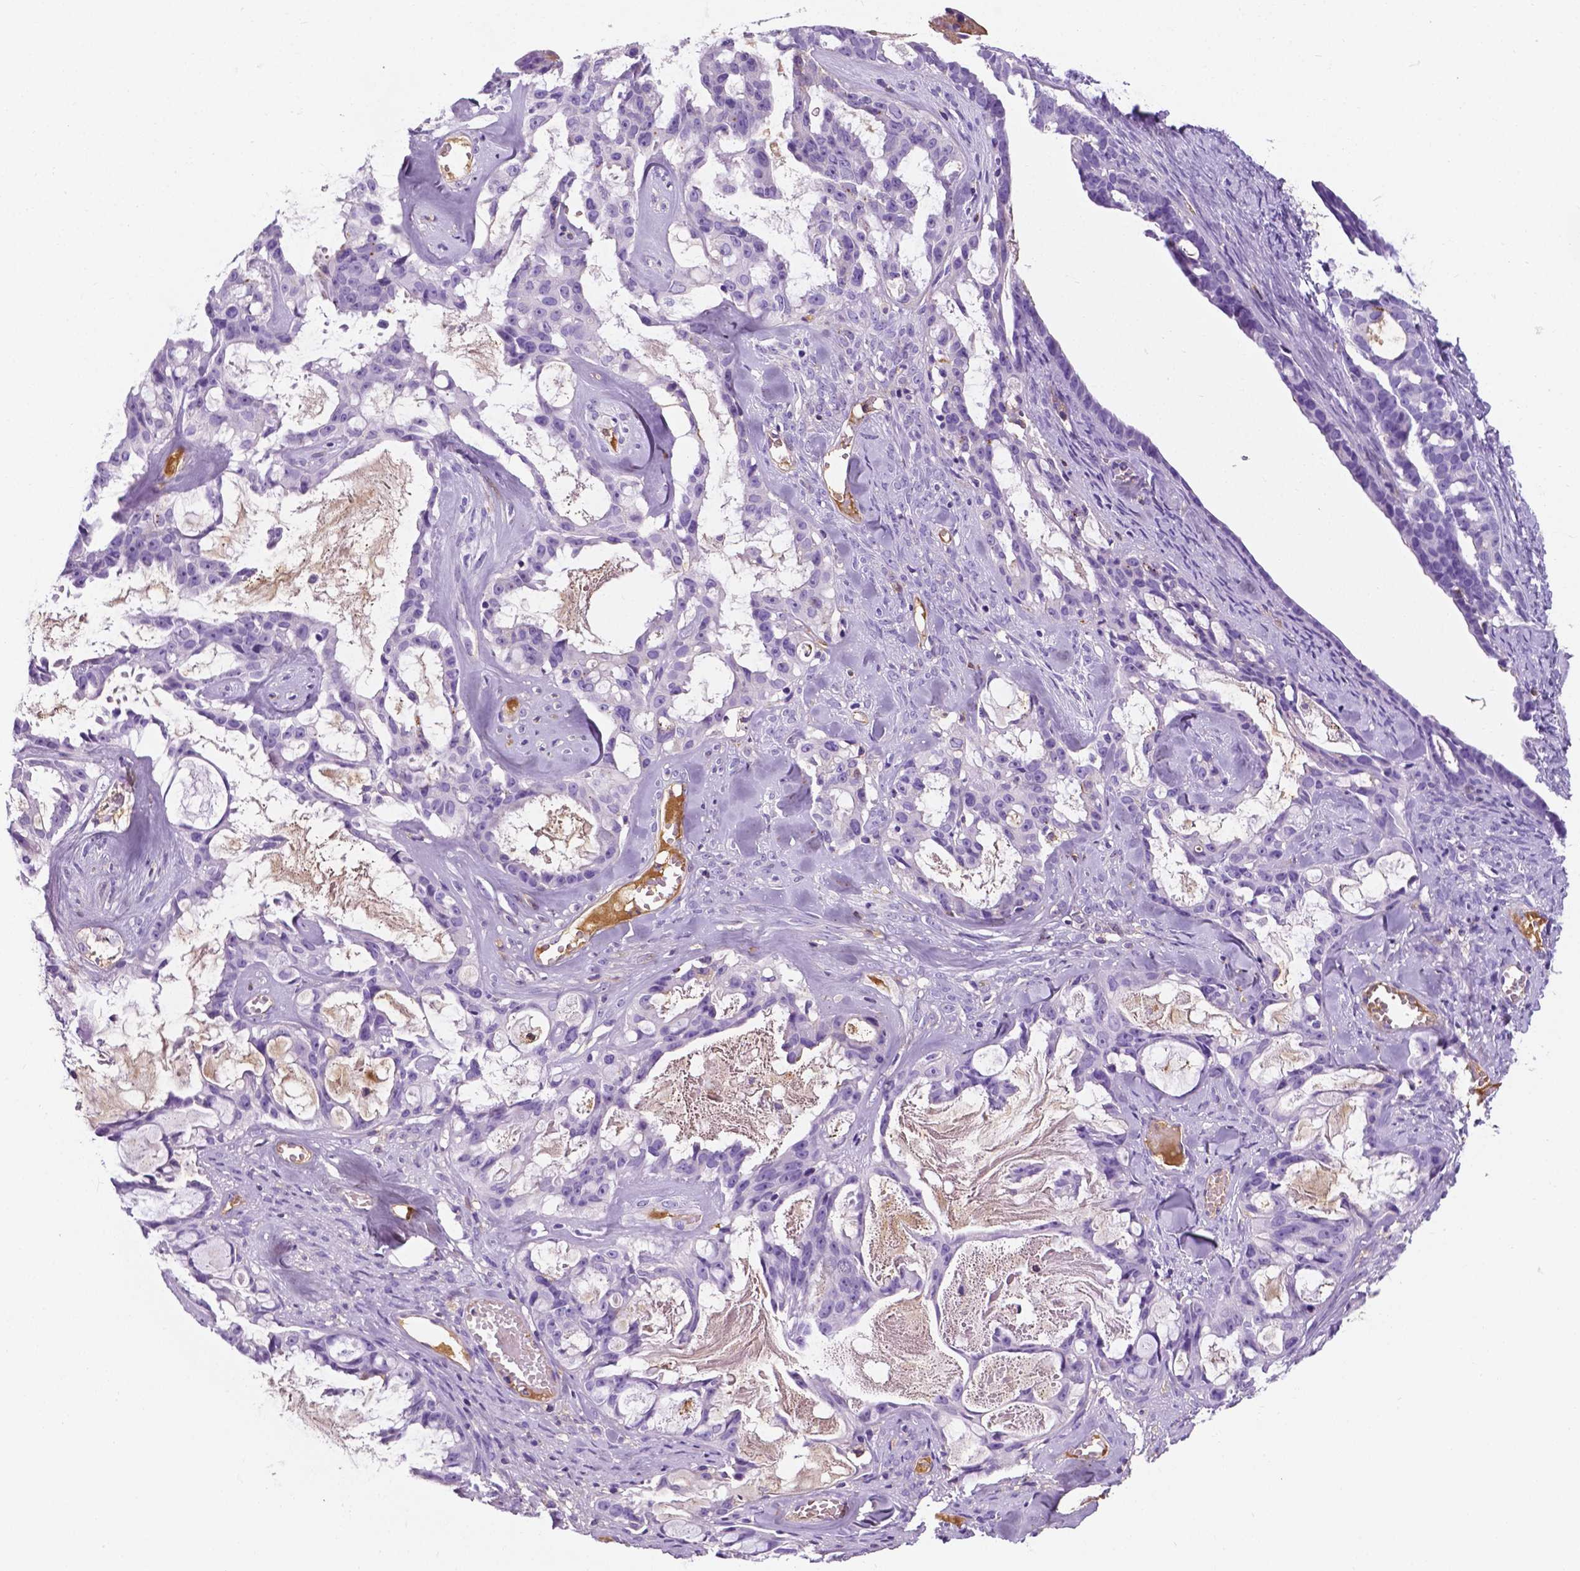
{"staining": {"intensity": "negative", "quantity": "none", "location": "none"}, "tissue": "ovarian cancer", "cell_type": "Tumor cells", "image_type": "cancer", "snomed": [{"axis": "morphology", "description": "Cystadenocarcinoma, serous, NOS"}, {"axis": "topography", "description": "Ovary"}], "caption": "An image of serous cystadenocarcinoma (ovarian) stained for a protein reveals no brown staining in tumor cells.", "gene": "APOE", "patient": {"sex": "female", "age": 69}}